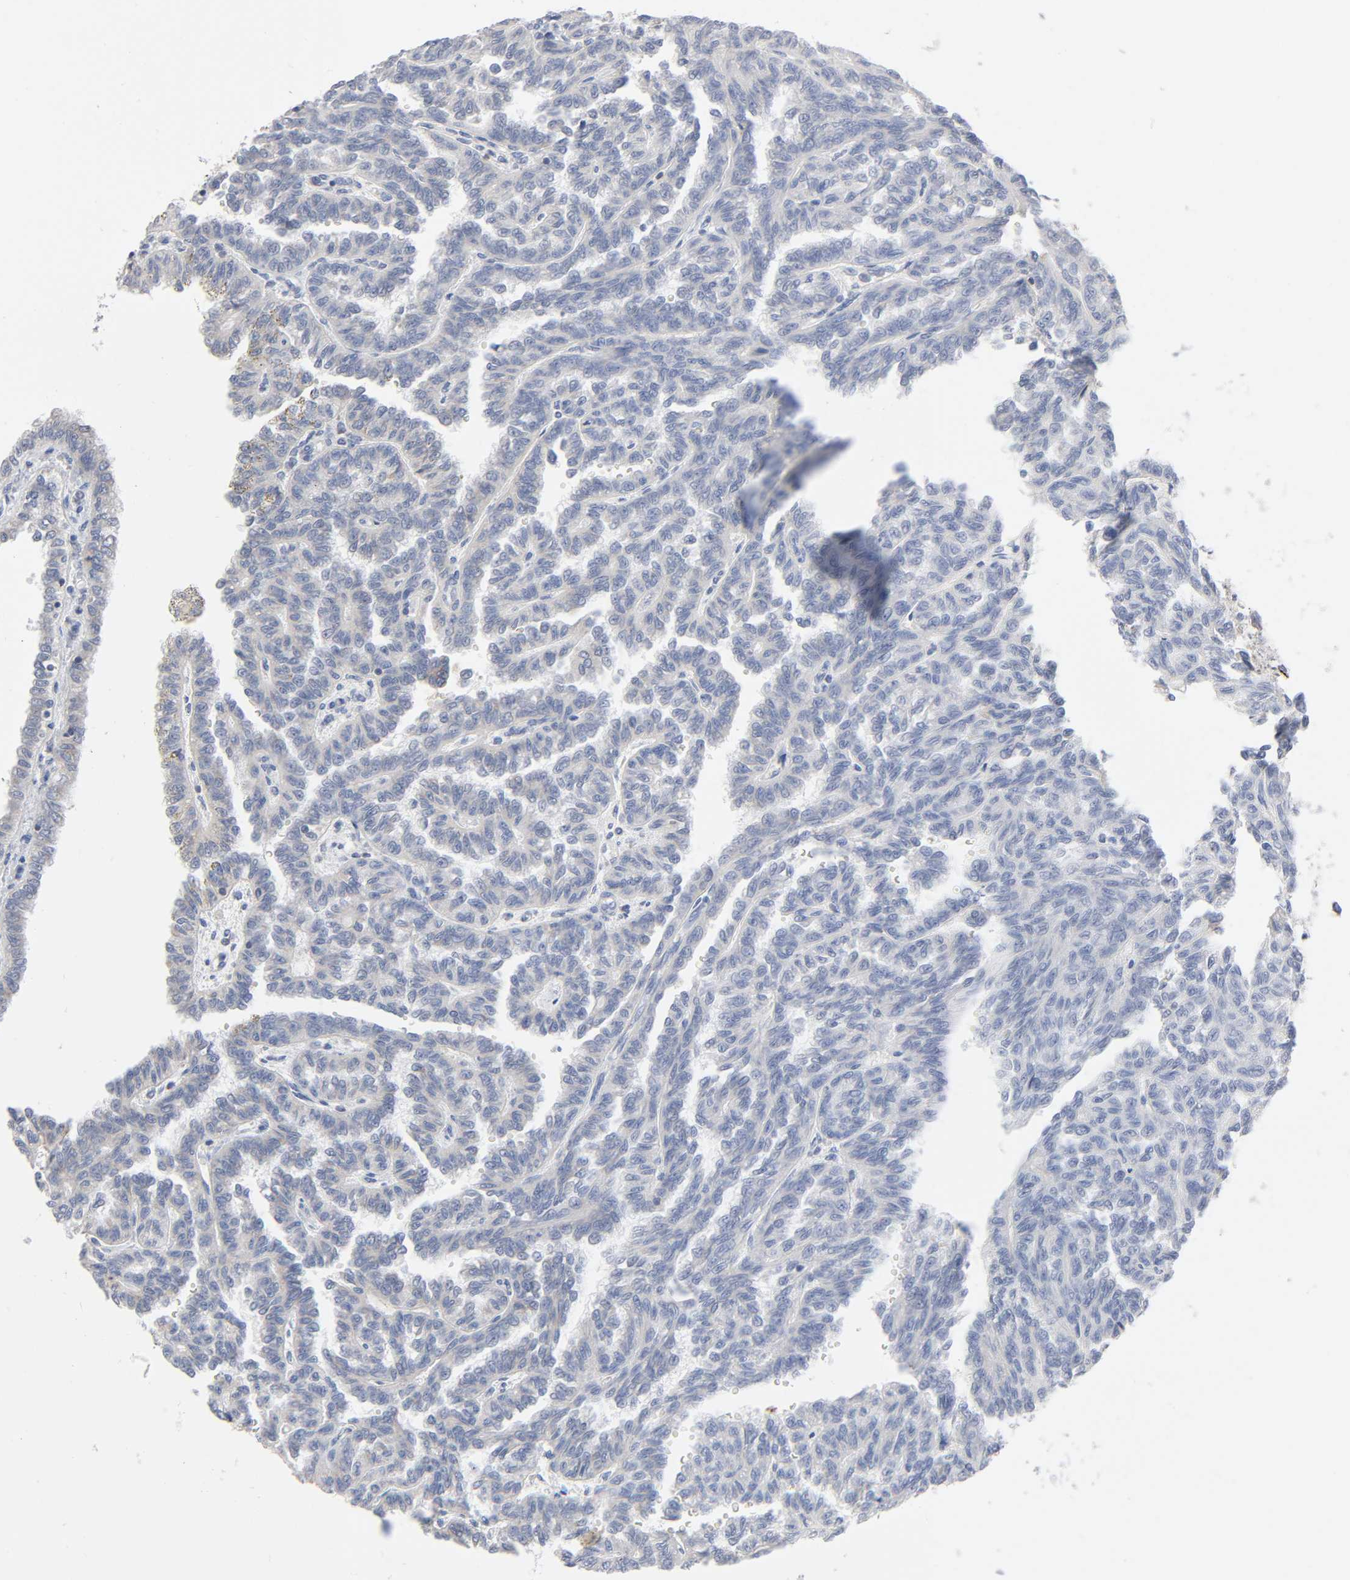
{"staining": {"intensity": "moderate", "quantity": "25%-75%", "location": "cytoplasmic/membranous"}, "tissue": "renal cancer", "cell_type": "Tumor cells", "image_type": "cancer", "snomed": [{"axis": "morphology", "description": "Inflammation, NOS"}, {"axis": "morphology", "description": "Adenocarcinoma, NOS"}, {"axis": "topography", "description": "Kidney"}], "caption": "Adenocarcinoma (renal) stained with a protein marker shows moderate staining in tumor cells.", "gene": "SYT16", "patient": {"sex": "male", "age": 68}}